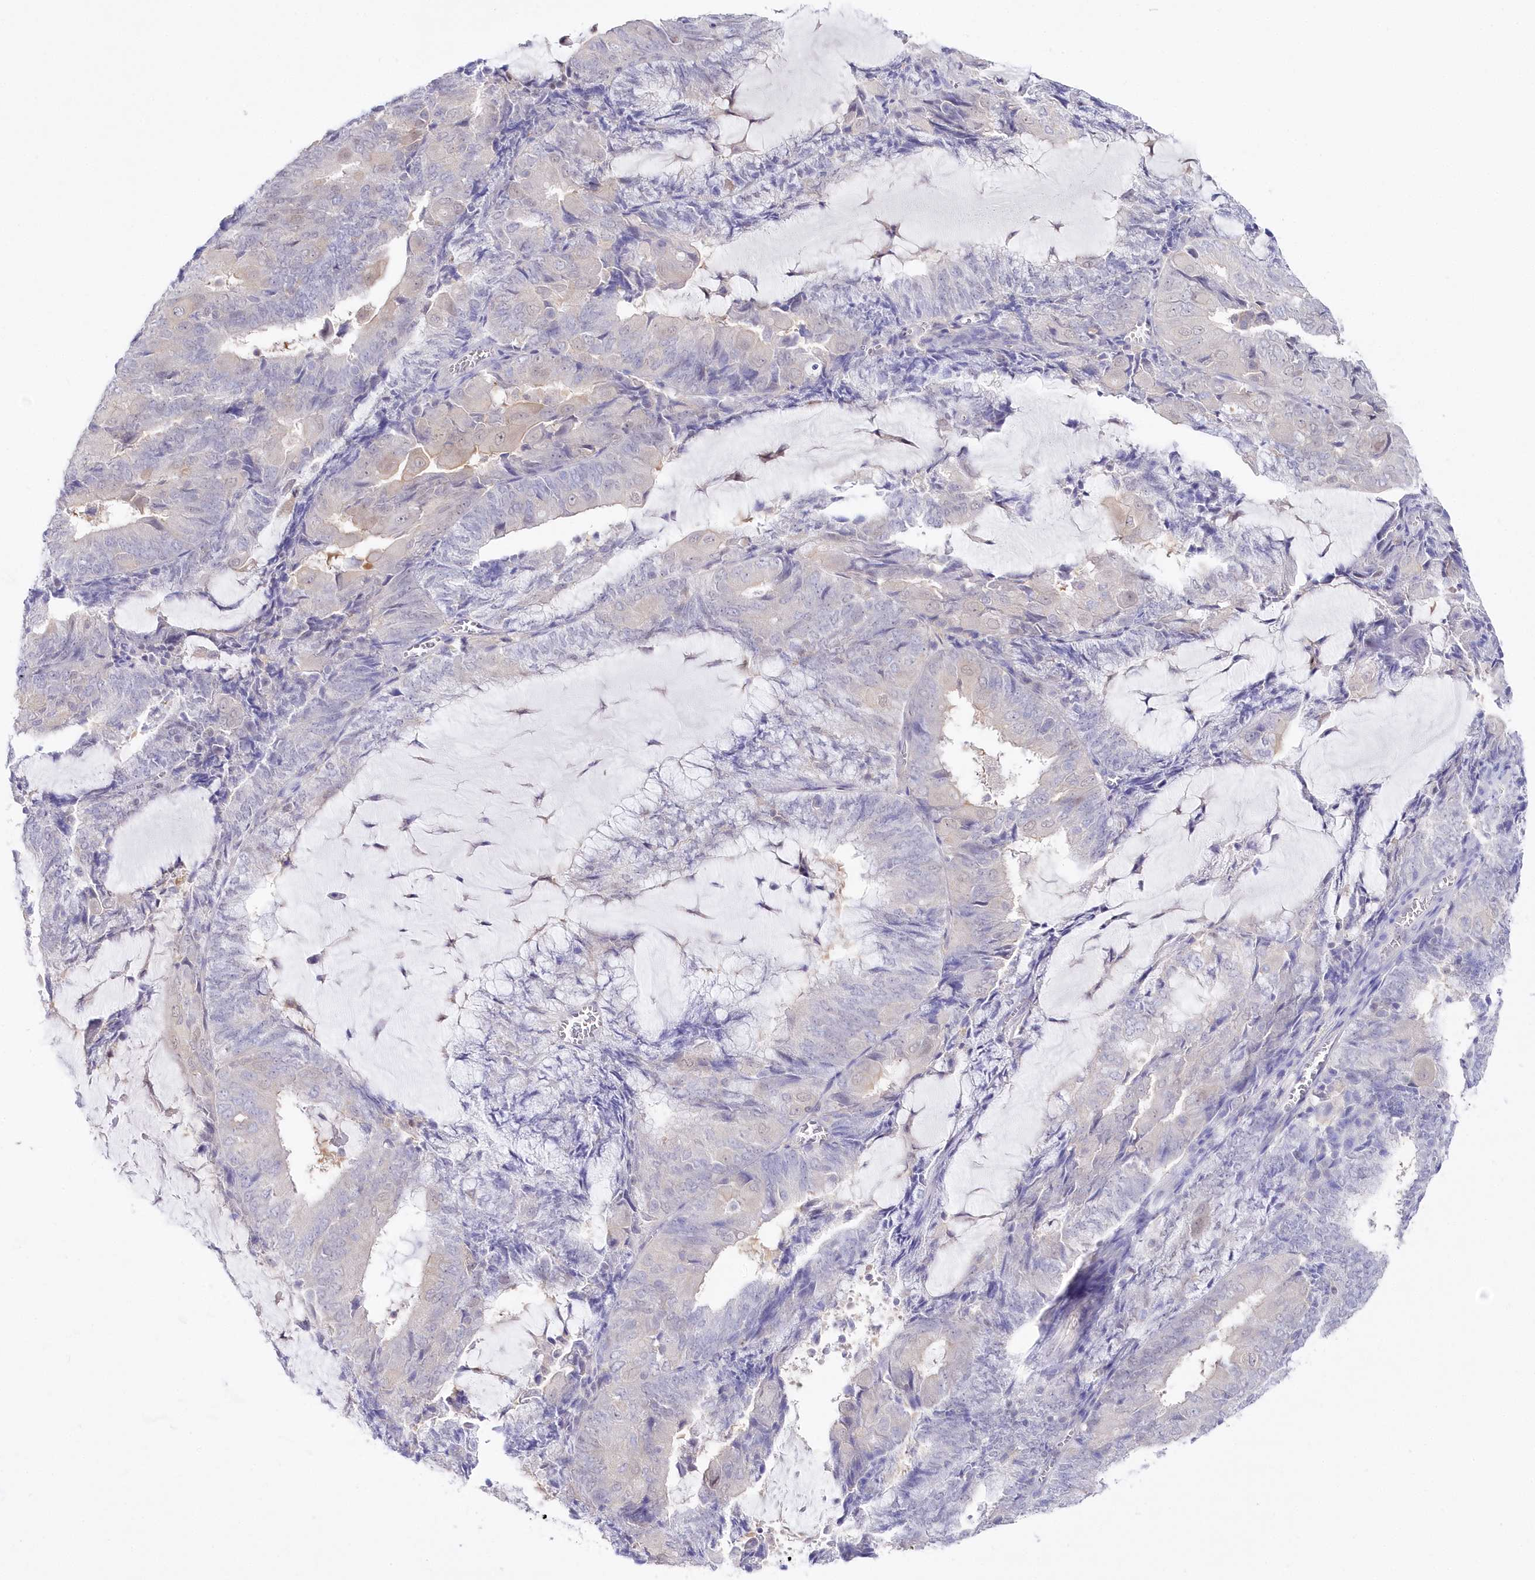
{"staining": {"intensity": "negative", "quantity": "none", "location": "none"}, "tissue": "endometrial cancer", "cell_type": "Tumor cells", "image_type": "cancer", "snomed": [{"axis": "morphology", "description": "Adenocarcinoma, NOS"}, {"axis": "topography", "description": "Endometrium"}], "caption": "Tumor cells are negative for brown protein staining in adenocarcinoma (endometrial).", "gene": "UBA6", "patient": {"sex": "female", "age": 81}}